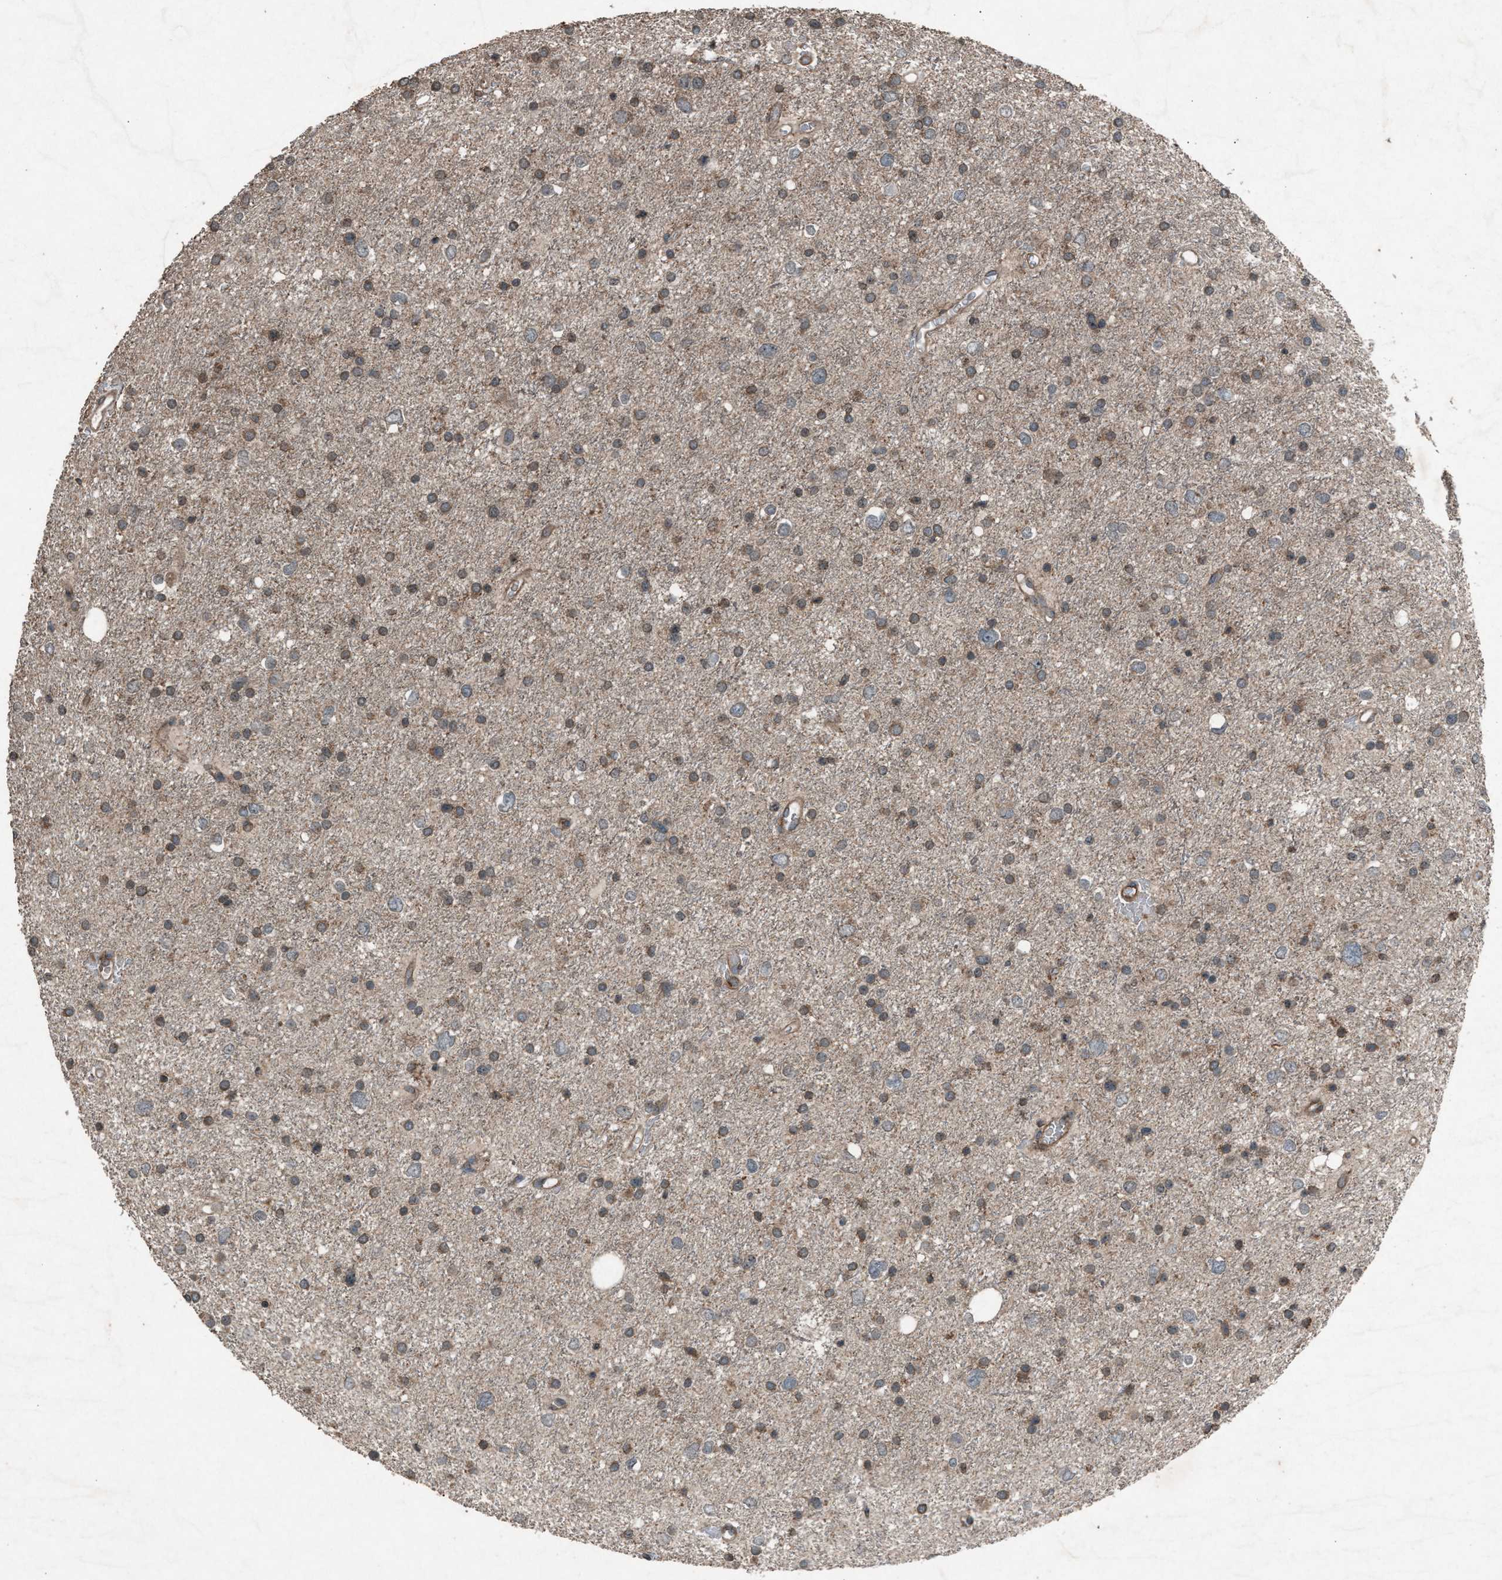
{"staining": {"intensity": "weak", "quantity": ">75%", "location": "cytoplasmic/membranous"}, "tissue": "glioma", "cell_type": "Tumor cells", "image_type": "cancer", "snomed": [{"axis": "morphology", "description": "Glioma, malignant, Low grade"}, {"axis": "topography", "description": "Brain"}], "caption": "Brown immunohistochemical staining in human low-grade glioma (malignant) reveals weak cytoplasmic/membranous staining in approximately >75% of tumor cells.", "gene": "CALR", "patient": {"sex": "female", "age": 37}}